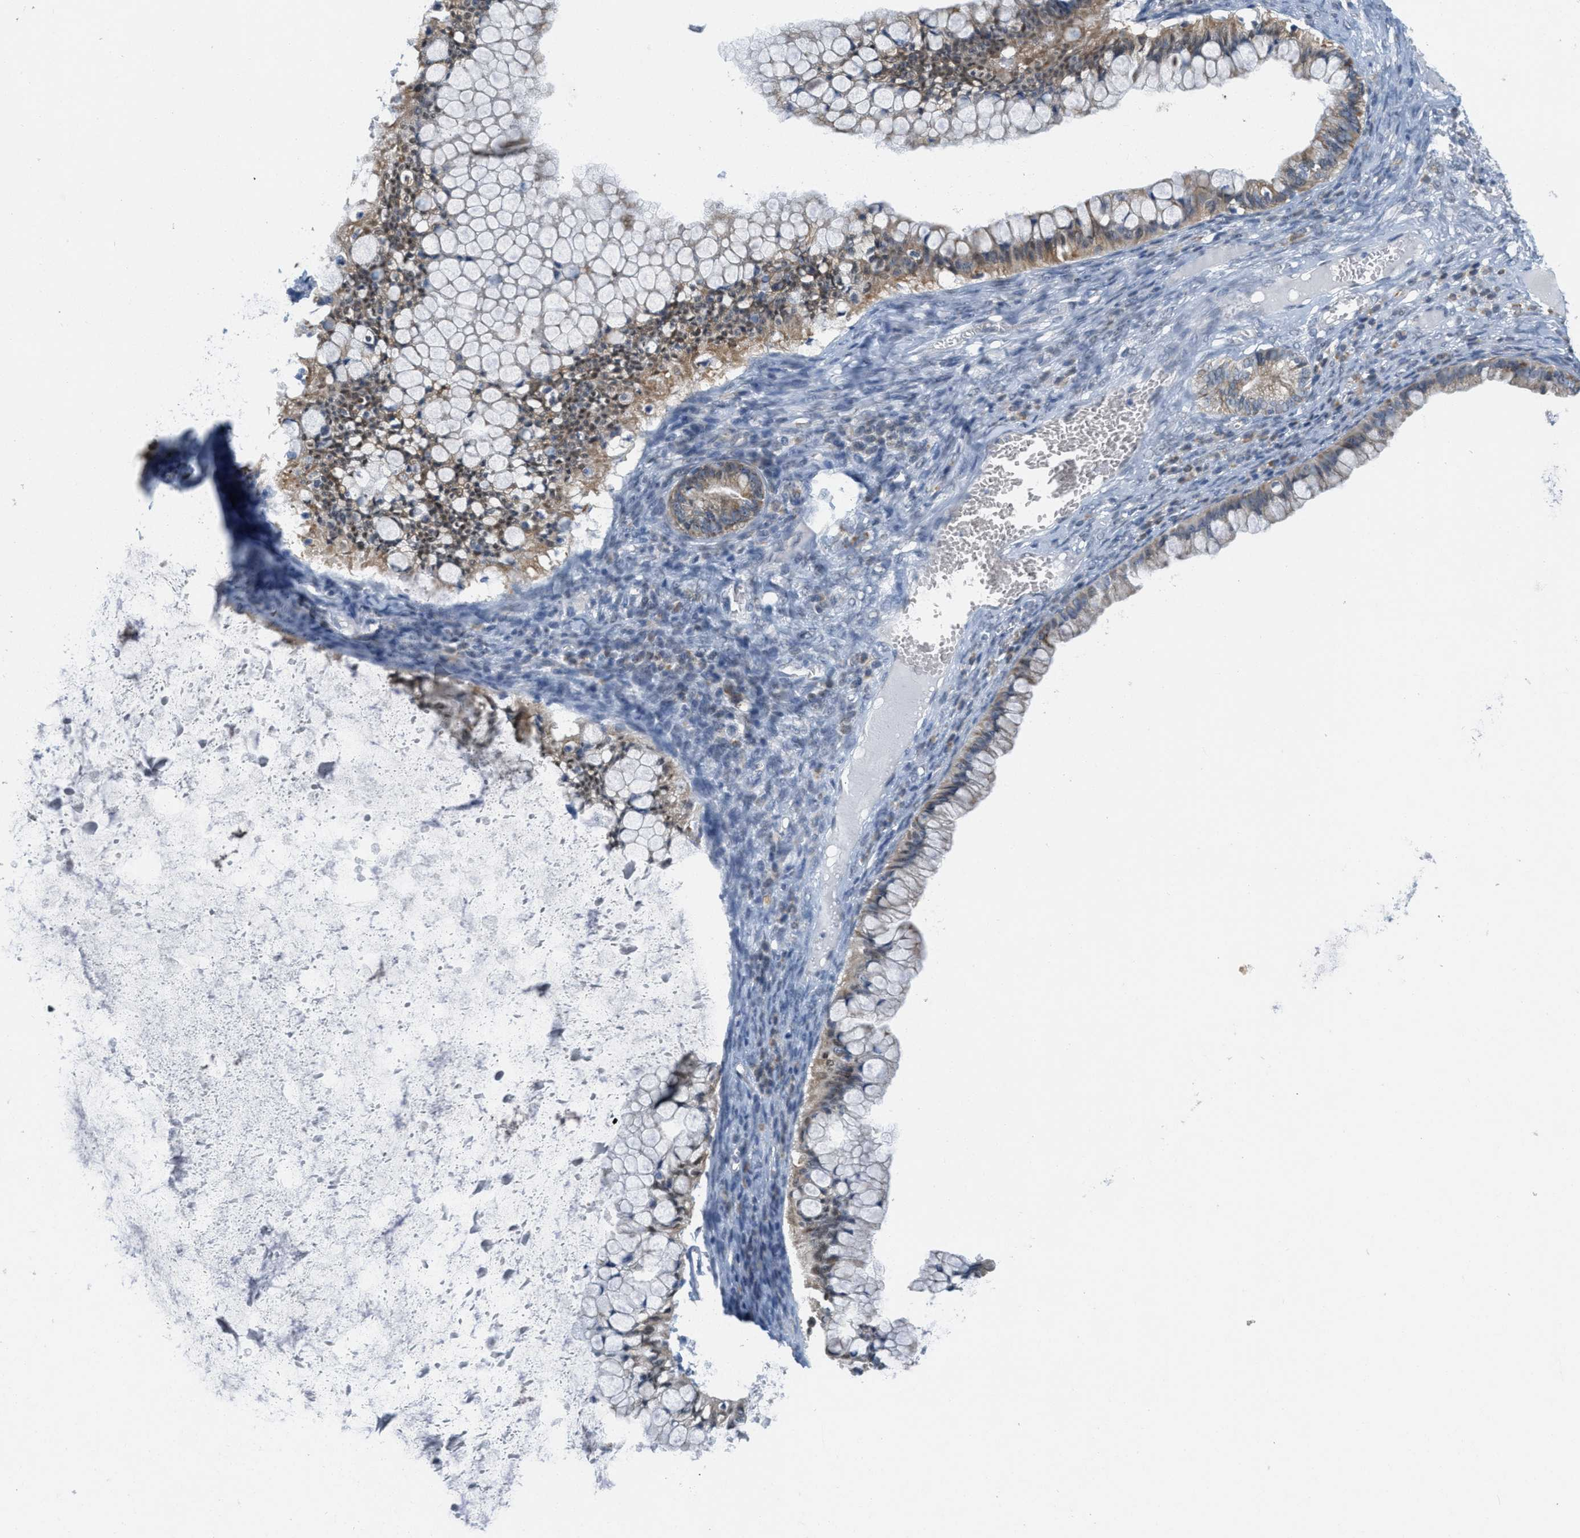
{"staining": {"intensity": "moderate", "quantity": ">75%", "location": "cytoplasmic/membranous"}, "tissue": "ovarian cancer", "cell_type": "Tumor cells", "image_type": "cancer", "snomed": [{"axis": "morphology", "description": "Cystadenocarcinoma, mucinous, NOS"}, {"axis": "topography", "description": "Ovary"}], "caption": "IHC photomicrograph of neoplastic tissue: human mucinous cystadenocarcinoma (ovarian) stained using immunohistochemistry (IHC) reveals medium levels of moderate protein expression localized specifically in the cytoplasmic/membranous of tumor cells, appearing as a cytoplasmic/membranous brown color.", "gene": "HS3ST2", "patient": {"sex": "female", "age": 57}}